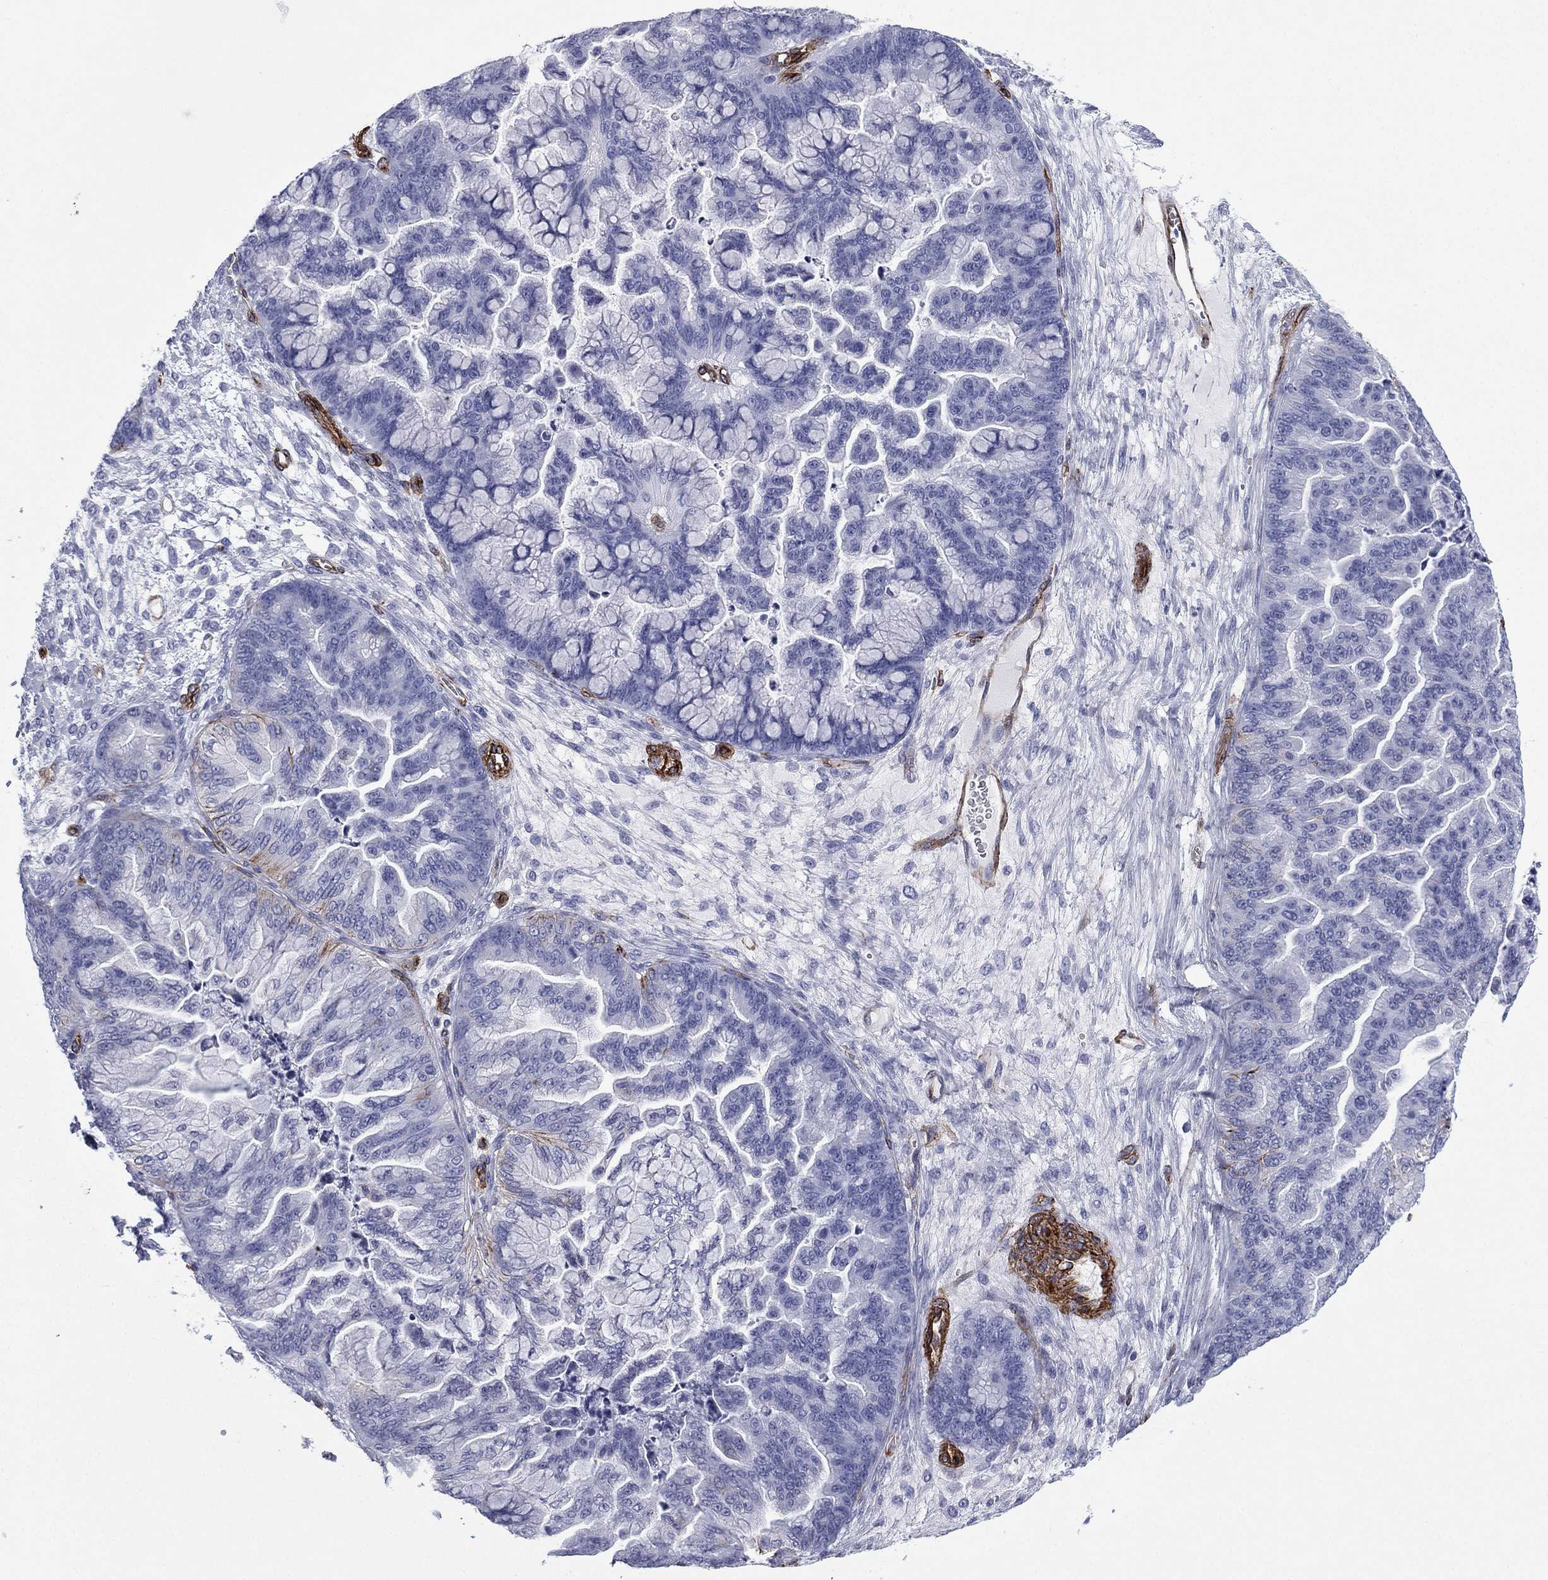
{"staining": {"intensity": "negative", "quantity": "none", "location": "none"}, "tissue": "ovarian cancer", "cell_type": "Tumor cells", "image_type": "cancer", "snomed": [{"axis": "morphology", "description": "Cystadenocarcinoma, mucinous, NOS"}, {"axis": "topography", "description": "Ovary"}], "caption": "This image is of ovarian mucinous cystadenocarcinoma stained with immunohistochemistry to label a protein in brown with the nuclei are counter-stained blue. There is no positivity in tumor cells. (DAB (3,3'-diaminobenzidine) IHC with hematoxylin counter stain).", "gene": "CAVIN3", "patient": {"sex": "female", "age": 67}}